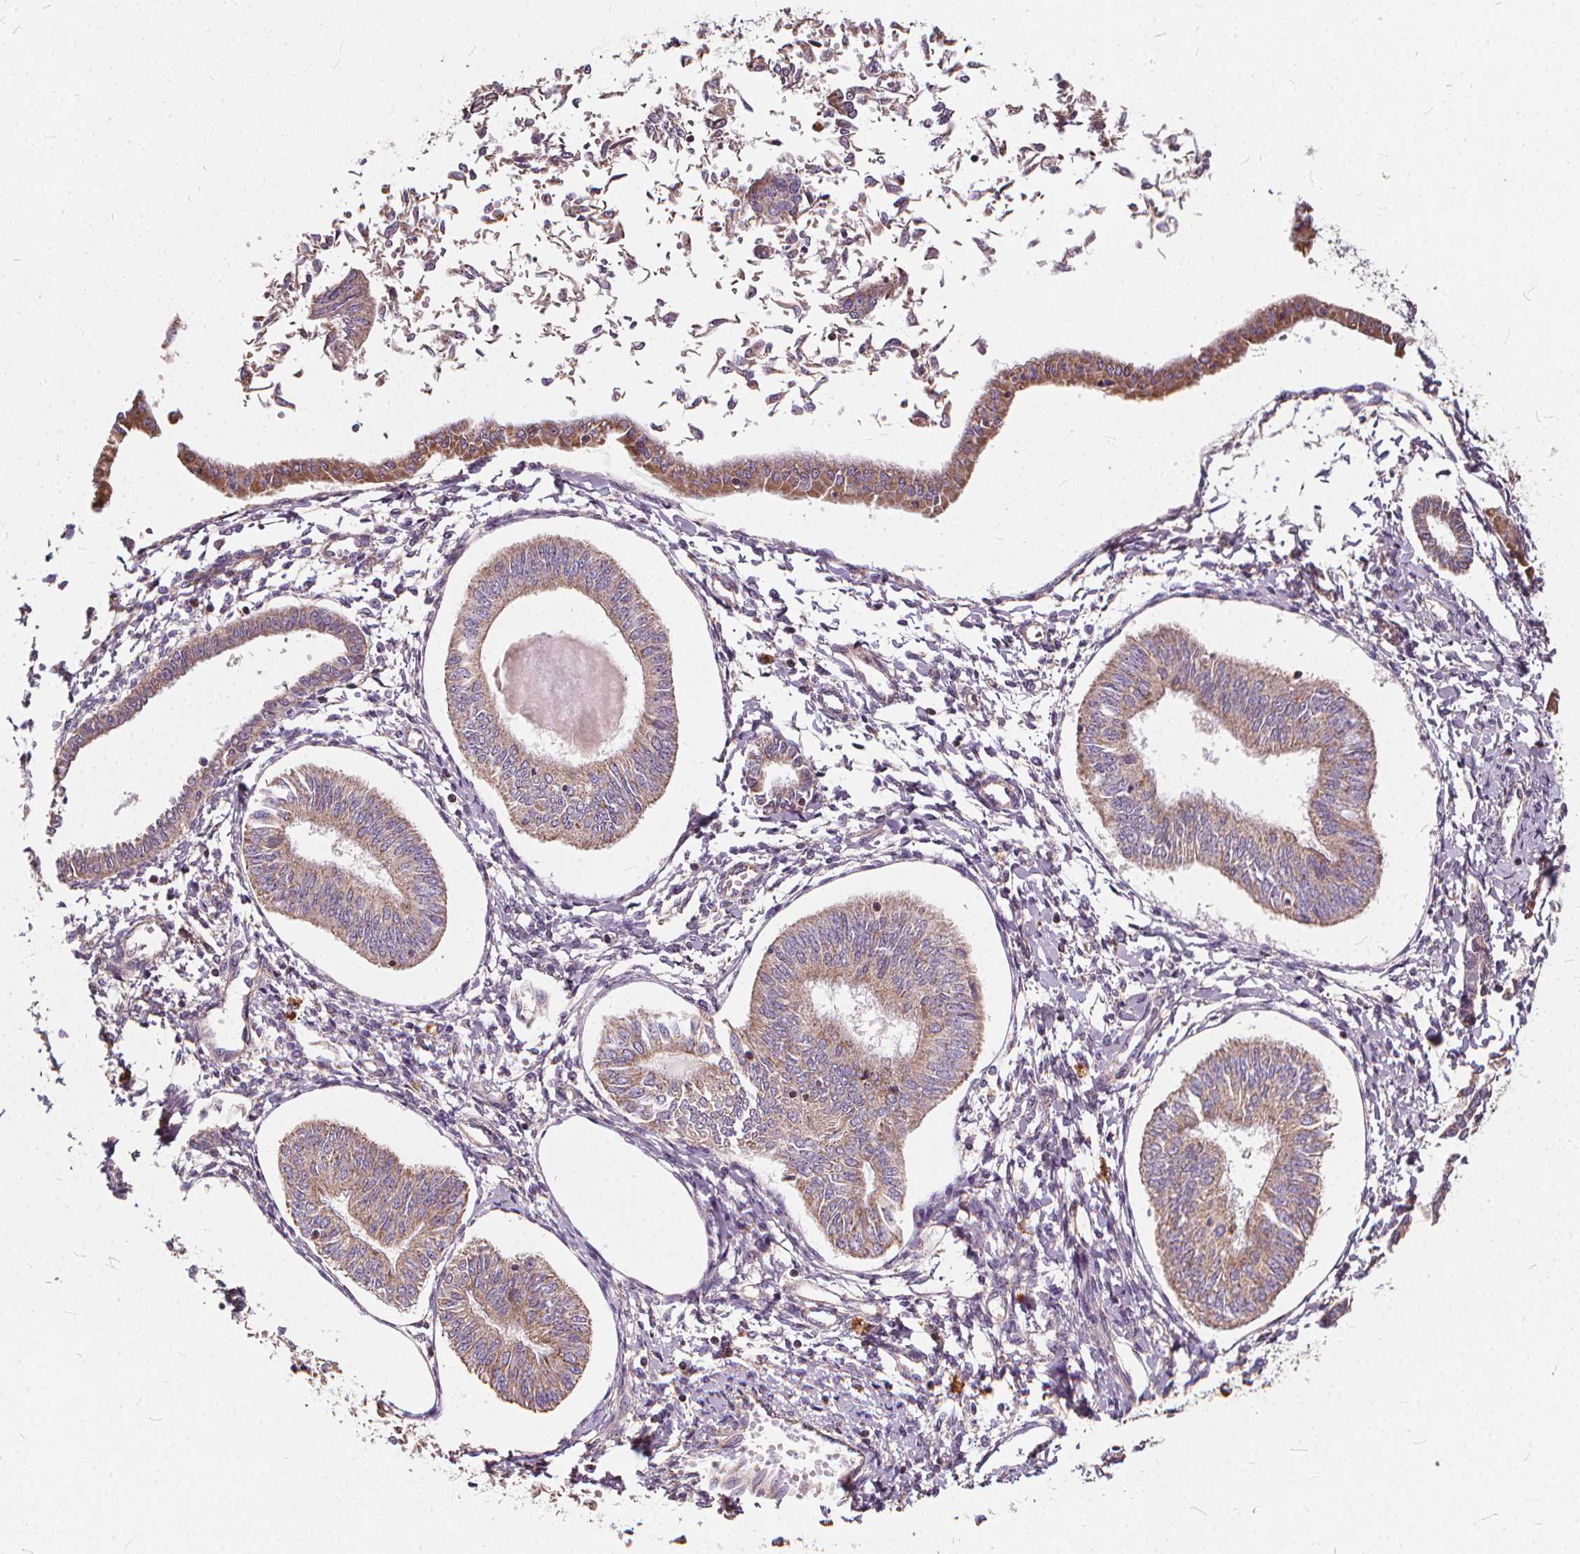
{"staining": {"intensity": "moderate", "quantity": ">75%", "location": "cytoplasmic/membranous"}, "tissue": "endometrial cancer", "cell_type": "Tumor cells", "image_type": "cancer", "snomed": [{"axis": "morphology", "description": "Adenocarcinoma, NOS"}, {"axis": "topography", "description": "Endometrium"}], "caption": "A micrograph showing moderate cytoplasmic/membranous expression in approximately >75% of tumor cells in adenocarcinoma (endometrial), as visualized by brown immunohistochemical staining.", "gene": "ORAI2", "patient": {"sex": "female", "age": 58}}